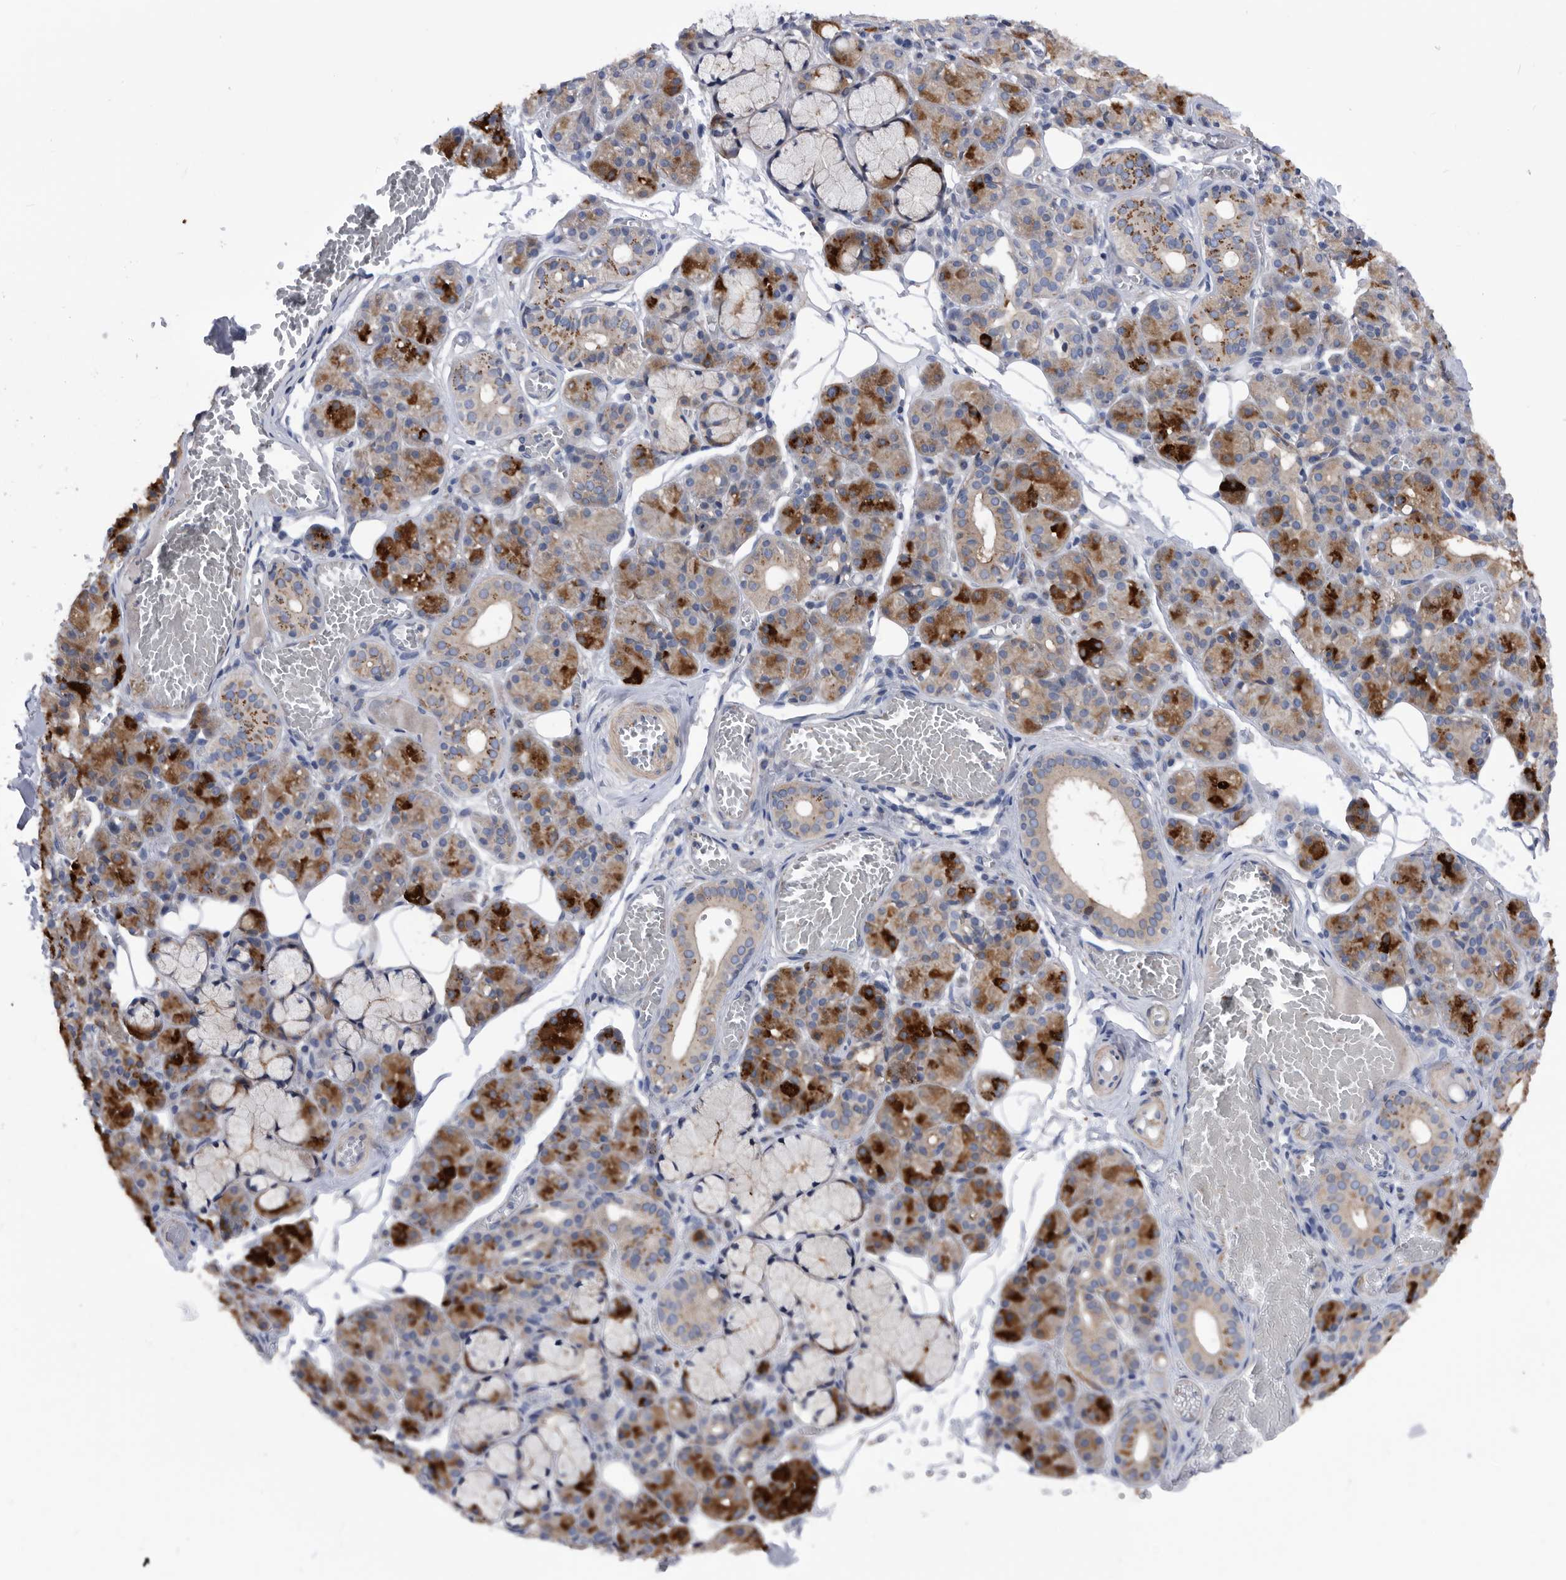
{"staining": {"intensity": "strong", "quantity": "25%-75%", "location": "cytoplasmic/membranous"}, "tissue": "salivary gland", "cell_type": "Glandular cells", "image_type": "normal", "snomed": [{"axis": "morphology", "description": "Normal tissue, NOS"}, {"axis": "topography", "description": "Salivary gland"}], "caption": "Immunohistochemistry (IHC) of normal human salivary gland displays high levels of strong cytoplasmic/membranous staining in about 25%-75% of glandular cells.", "gene": "BAIAP3", "patient": {"sex": "male", "age": 63}}